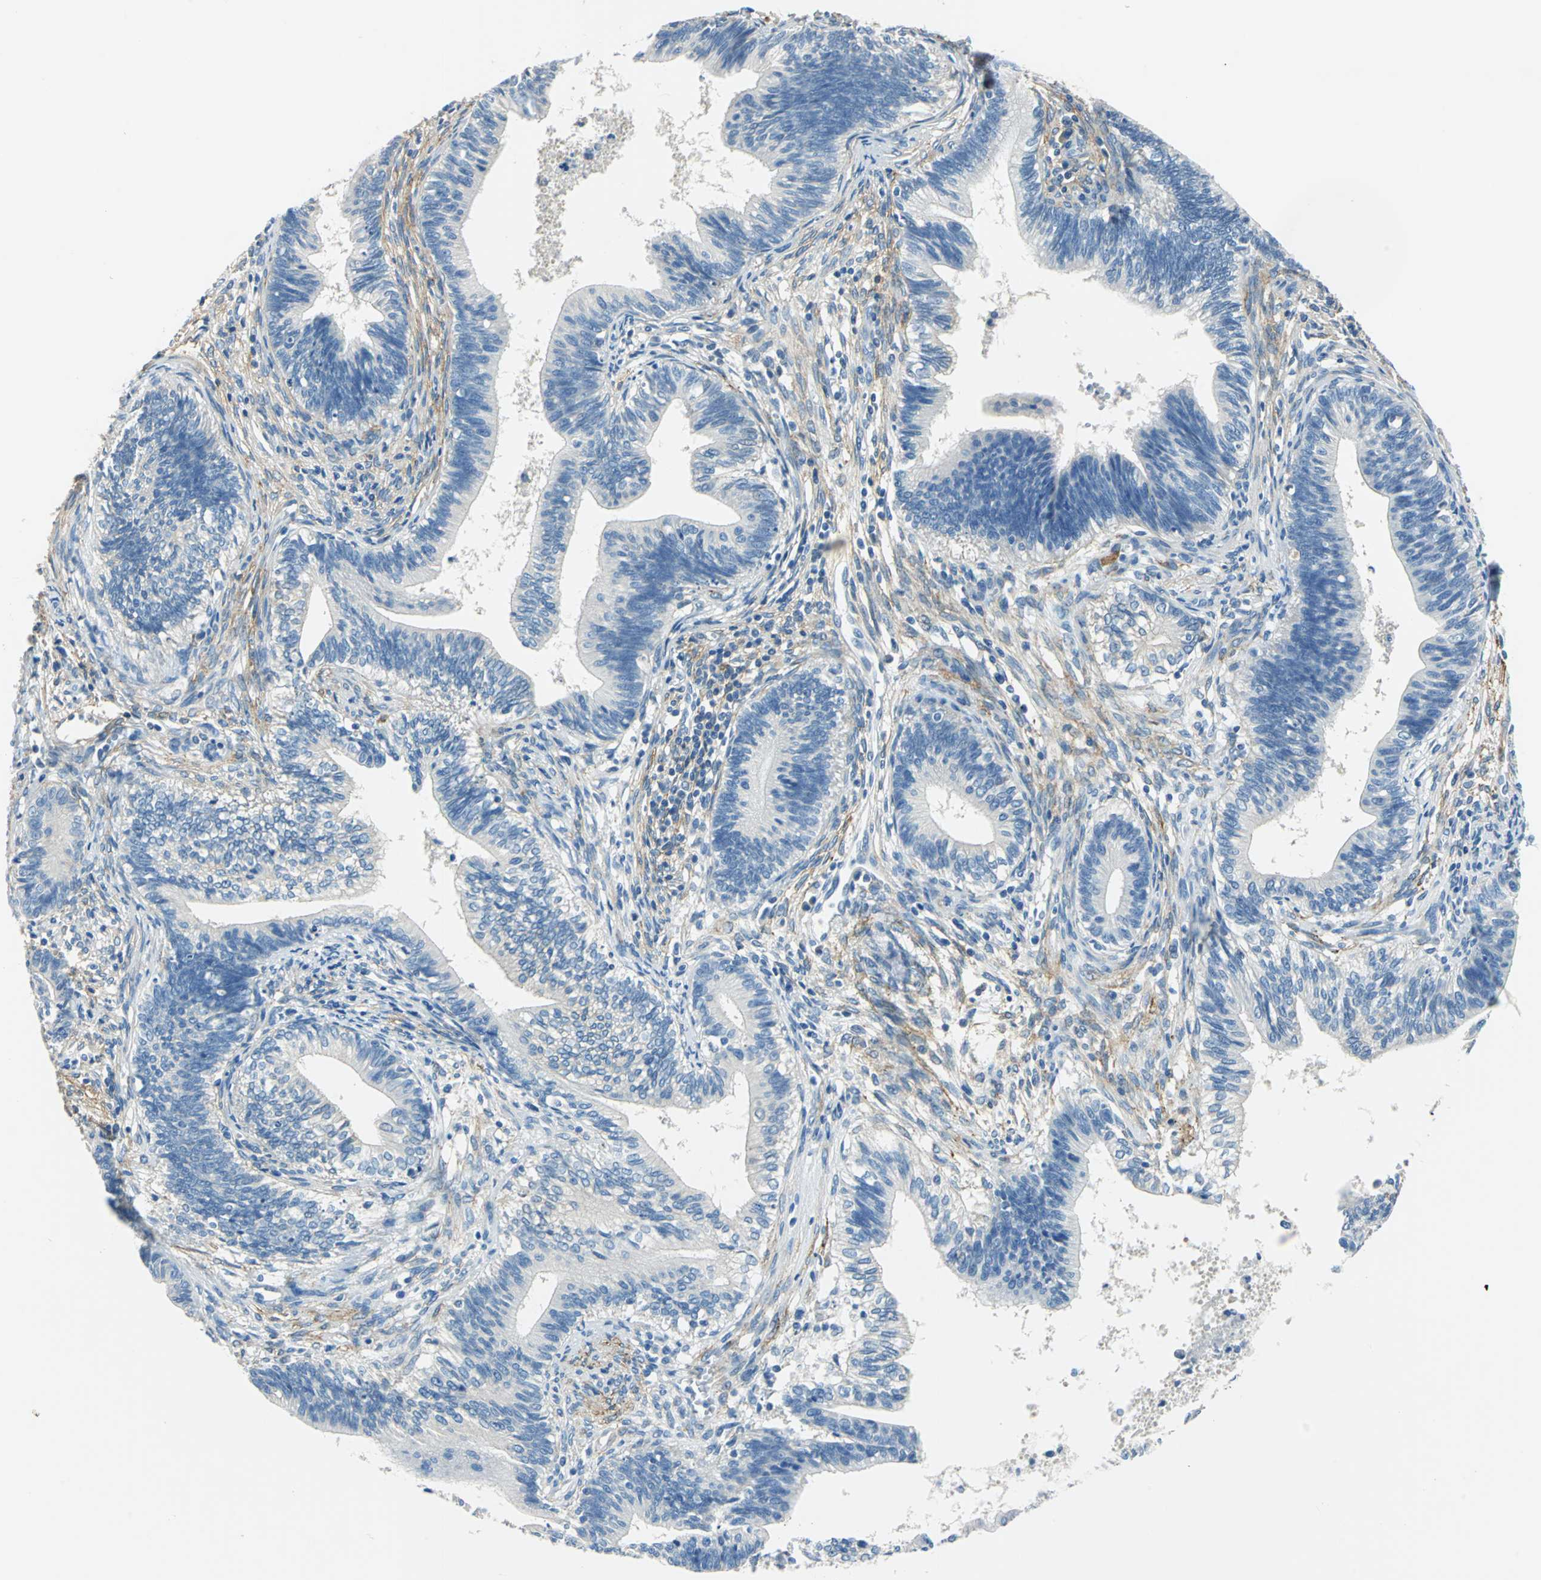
{"staining": {"intensity": "negative", "quantity": "none", "location": "none"}, "tissue": "cervical cancer", "cell_type": "Tumor cells", "image_type": "cancer", "snomed": [{"axis": "morphology", "description": "Adenocarcinoma, NOS"}, {"axis": "topography", "description": "Cervix"}], "caption": "The micrograph exhibits no staining of tumor cells in adenocarcinoma (cervical).", "gene": "AKAP12", "patient": {"sex": "female", "age": 44}}